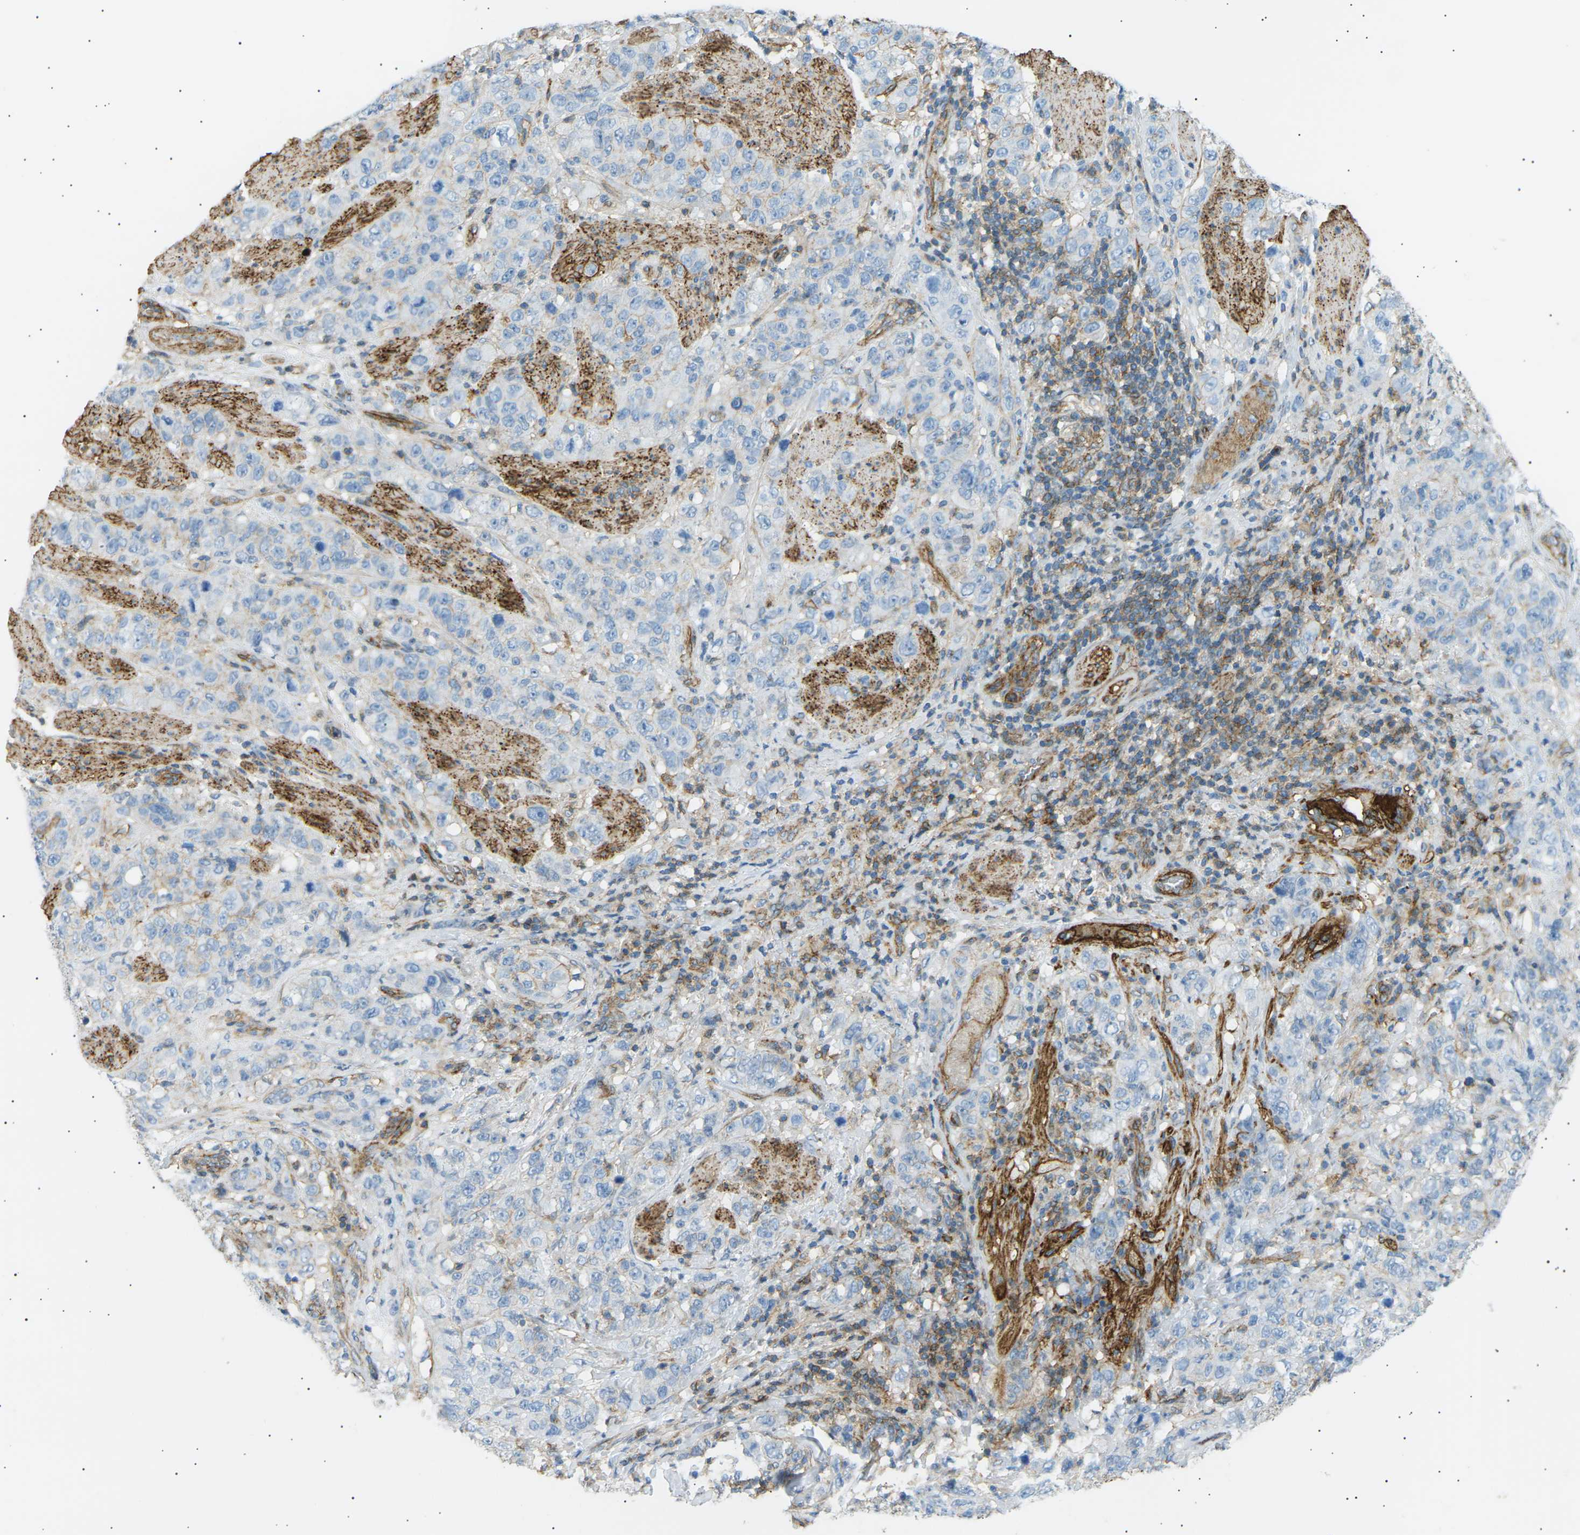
{"staining": {"intensity": "negative", "quantity": "none", "location": "none"}, "tissue": "stomach cancer", "cell_type": "Tumor cells", "image_type": "cancer", "snomed": [{"axis": "morphology", "description": "Adenocarcinoma, NOS"}, {"axis": "topography", "description": "Stomach"}], "caption": "Immunohistochemistry (IHC) of human stomach cancer displays no expression in tumor cells.", "gene": "ATP2B4", "patient": {"sex": "male", "age": 48}}